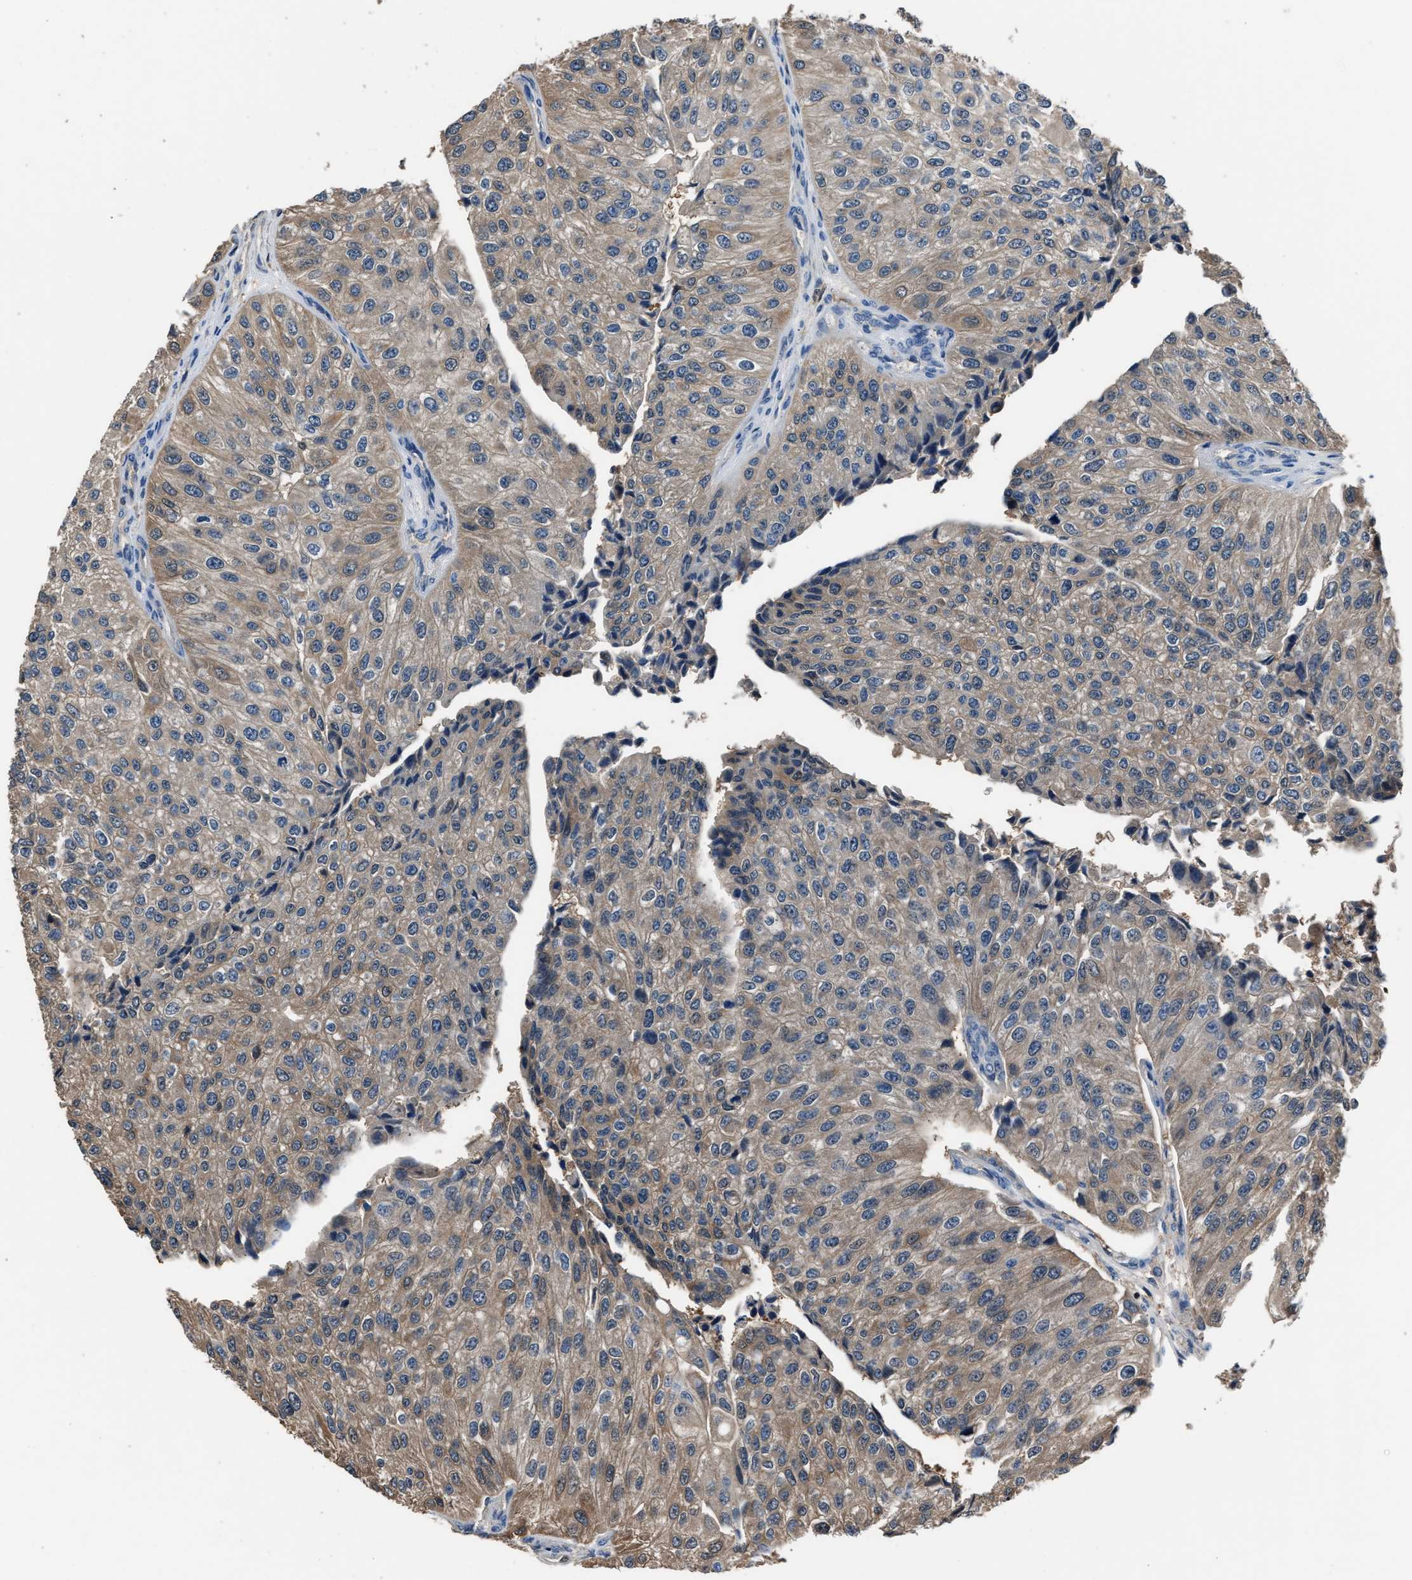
{"staining": {"intensity": "weak", "quantity": ">75%", "location": "cytoplasmic/membranous"}, "tissue": "urothelial cancer", "cell_type": "Tumor cells", "image_type": "cancer", "snomed": [{"axis": "morphology", "description": "Urothelial carcinoma, High grade"}, {"axis": "topography", "description": "Kidney"}, {"axis": "topography", "description": "Urinary bladder"}], "caption": "This photomicrograph exhibits urothelial cancer stained with immunohistochemistry to label a protein in brown. The cytoplasmic/membranous of tumor cells show weak positivity for the protein. Nuclei are counter-stained blue.", "gene": "GSTP1", "patient": {"sex": "male", "age": 77}}